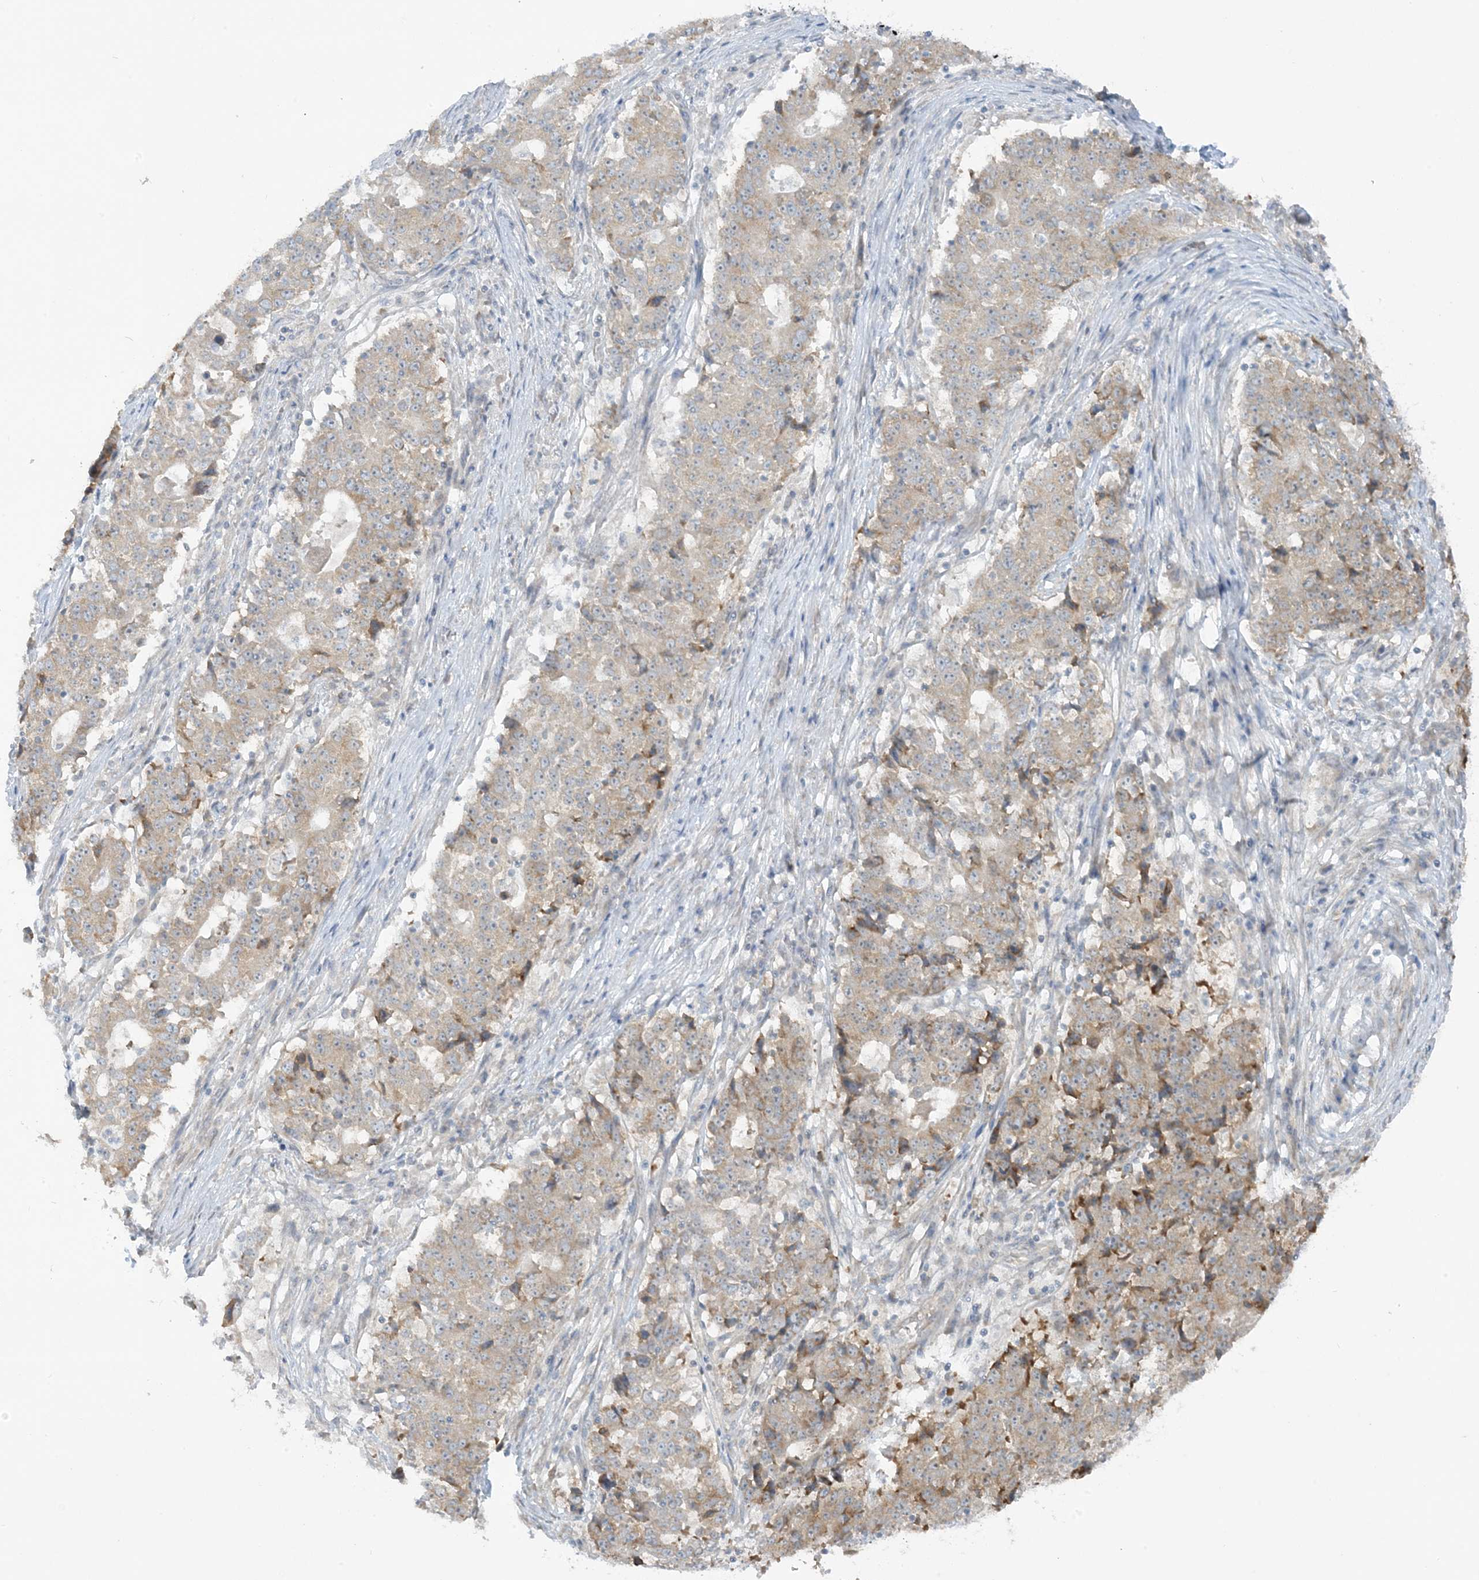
{"staining": {"intensity": "weak", "quantity": ">75%", "location": "cytoplasmic/membranous"}, "tissue": "stomach cancer", "cell_type": "Tumor cells", "image_type": "cancer", "snomed": [{"axis": "morphology", "description": "Adenocarcinoma, NOS"}, {"axis": "topography", "description": "Stomach"}], "caption": "IHC micrograph of stomach cancer stained for a protein (brown), which displays low levels of weak cytoplasmic/membranous staining in approximately >75% of tumor cells.", "gene": "SCN3A", "patient": {"sex": "male", "age": 59}}